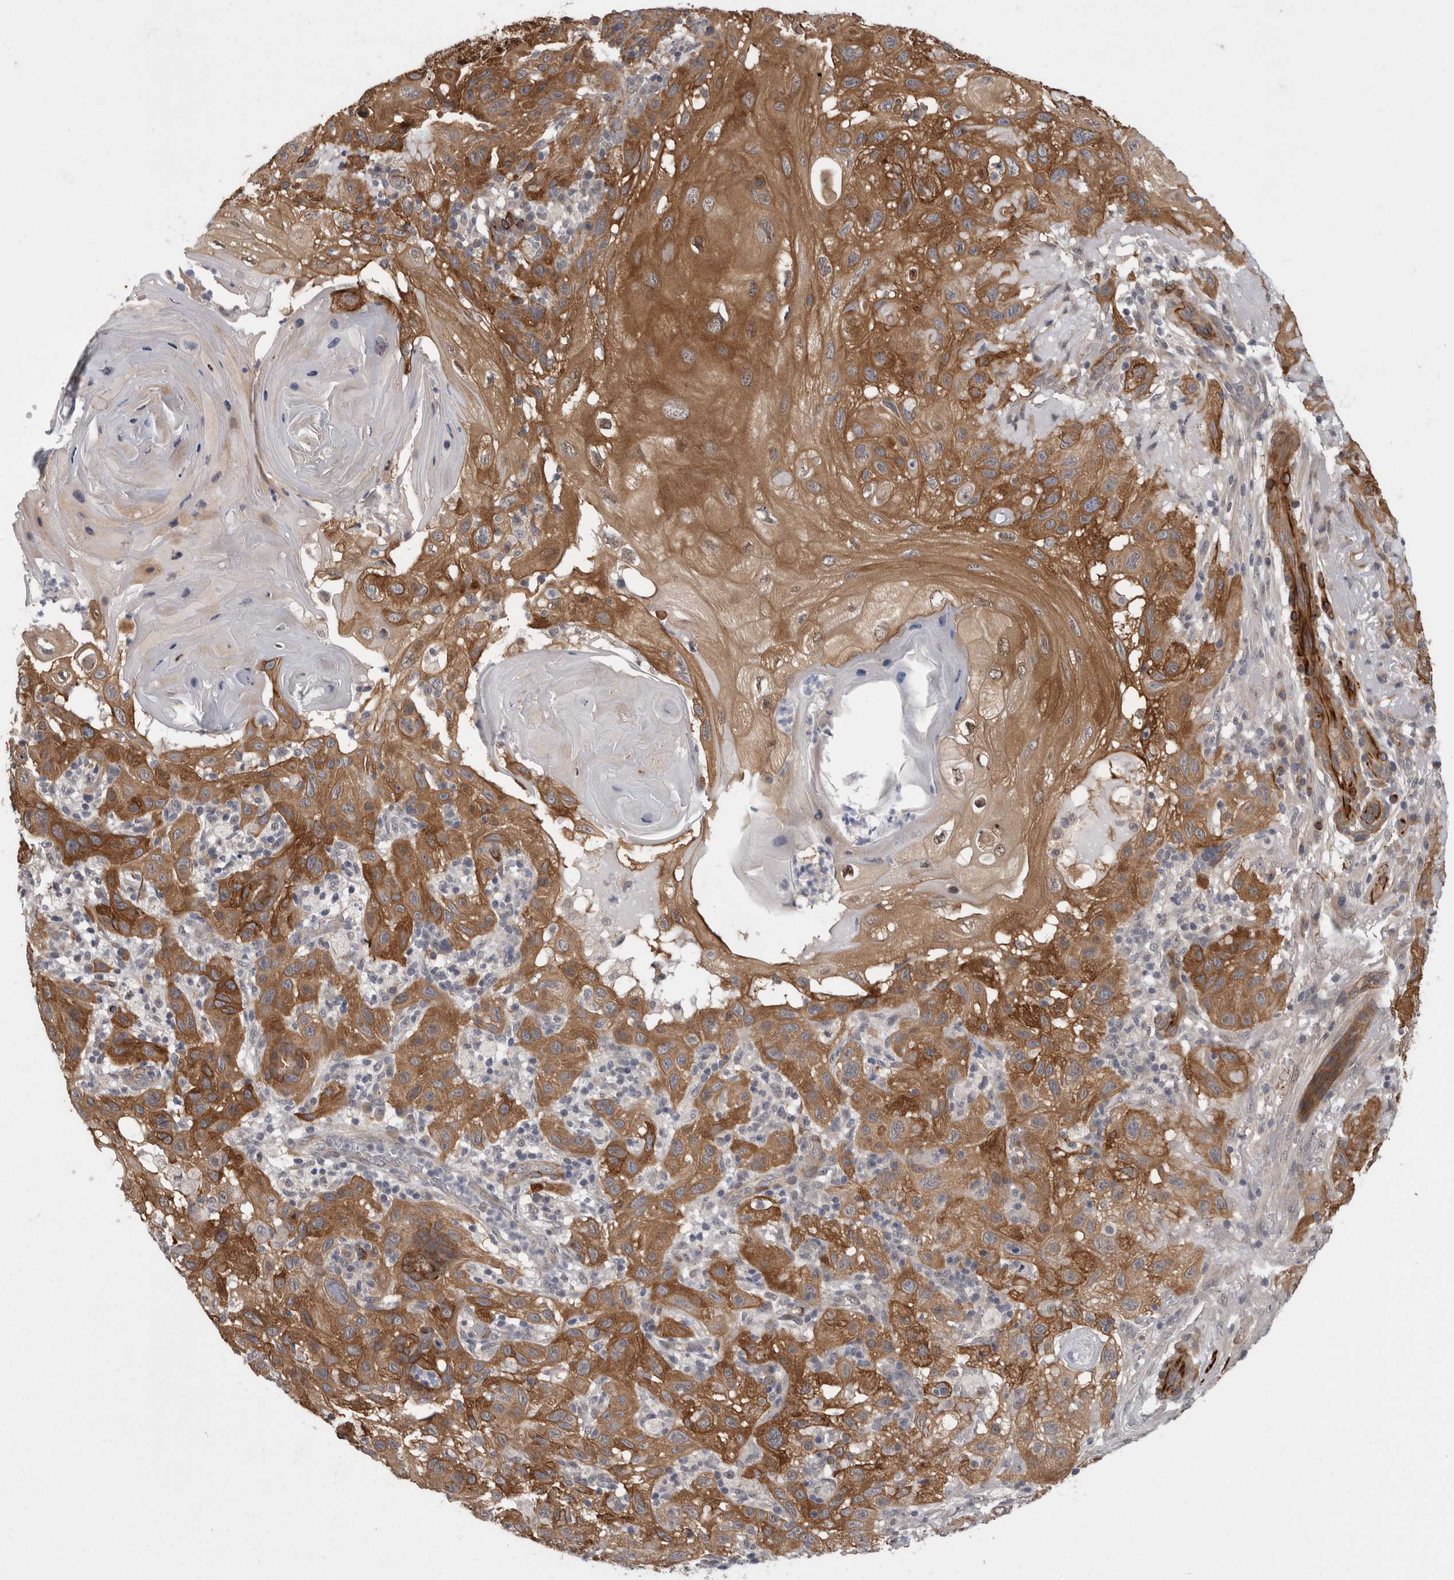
{"staining": {"intensity": "moderate", "quantity": ">75%", "location": "cytoplasmic/membranous"}, "tissue": "skin cancer", "cell_type": "Tumor cells", "image_type": "cancer", "snomed": [{"axis": "morphology", "description": "Normal tissue, NOS"}, {"axis": "morphology", "description": "Squamous cell carcinoma, NOS"}, {"axis": "topography", "description": "Skin"}], "caption": "This is an image of immunohistochemistry staining of squamous cell carcinoma (skin), which shows moderate expression in the cytoplasmic/membranous of tumor cells.", "gene": "FAM83H", "patient": {"sex": "female", "age": 96}}